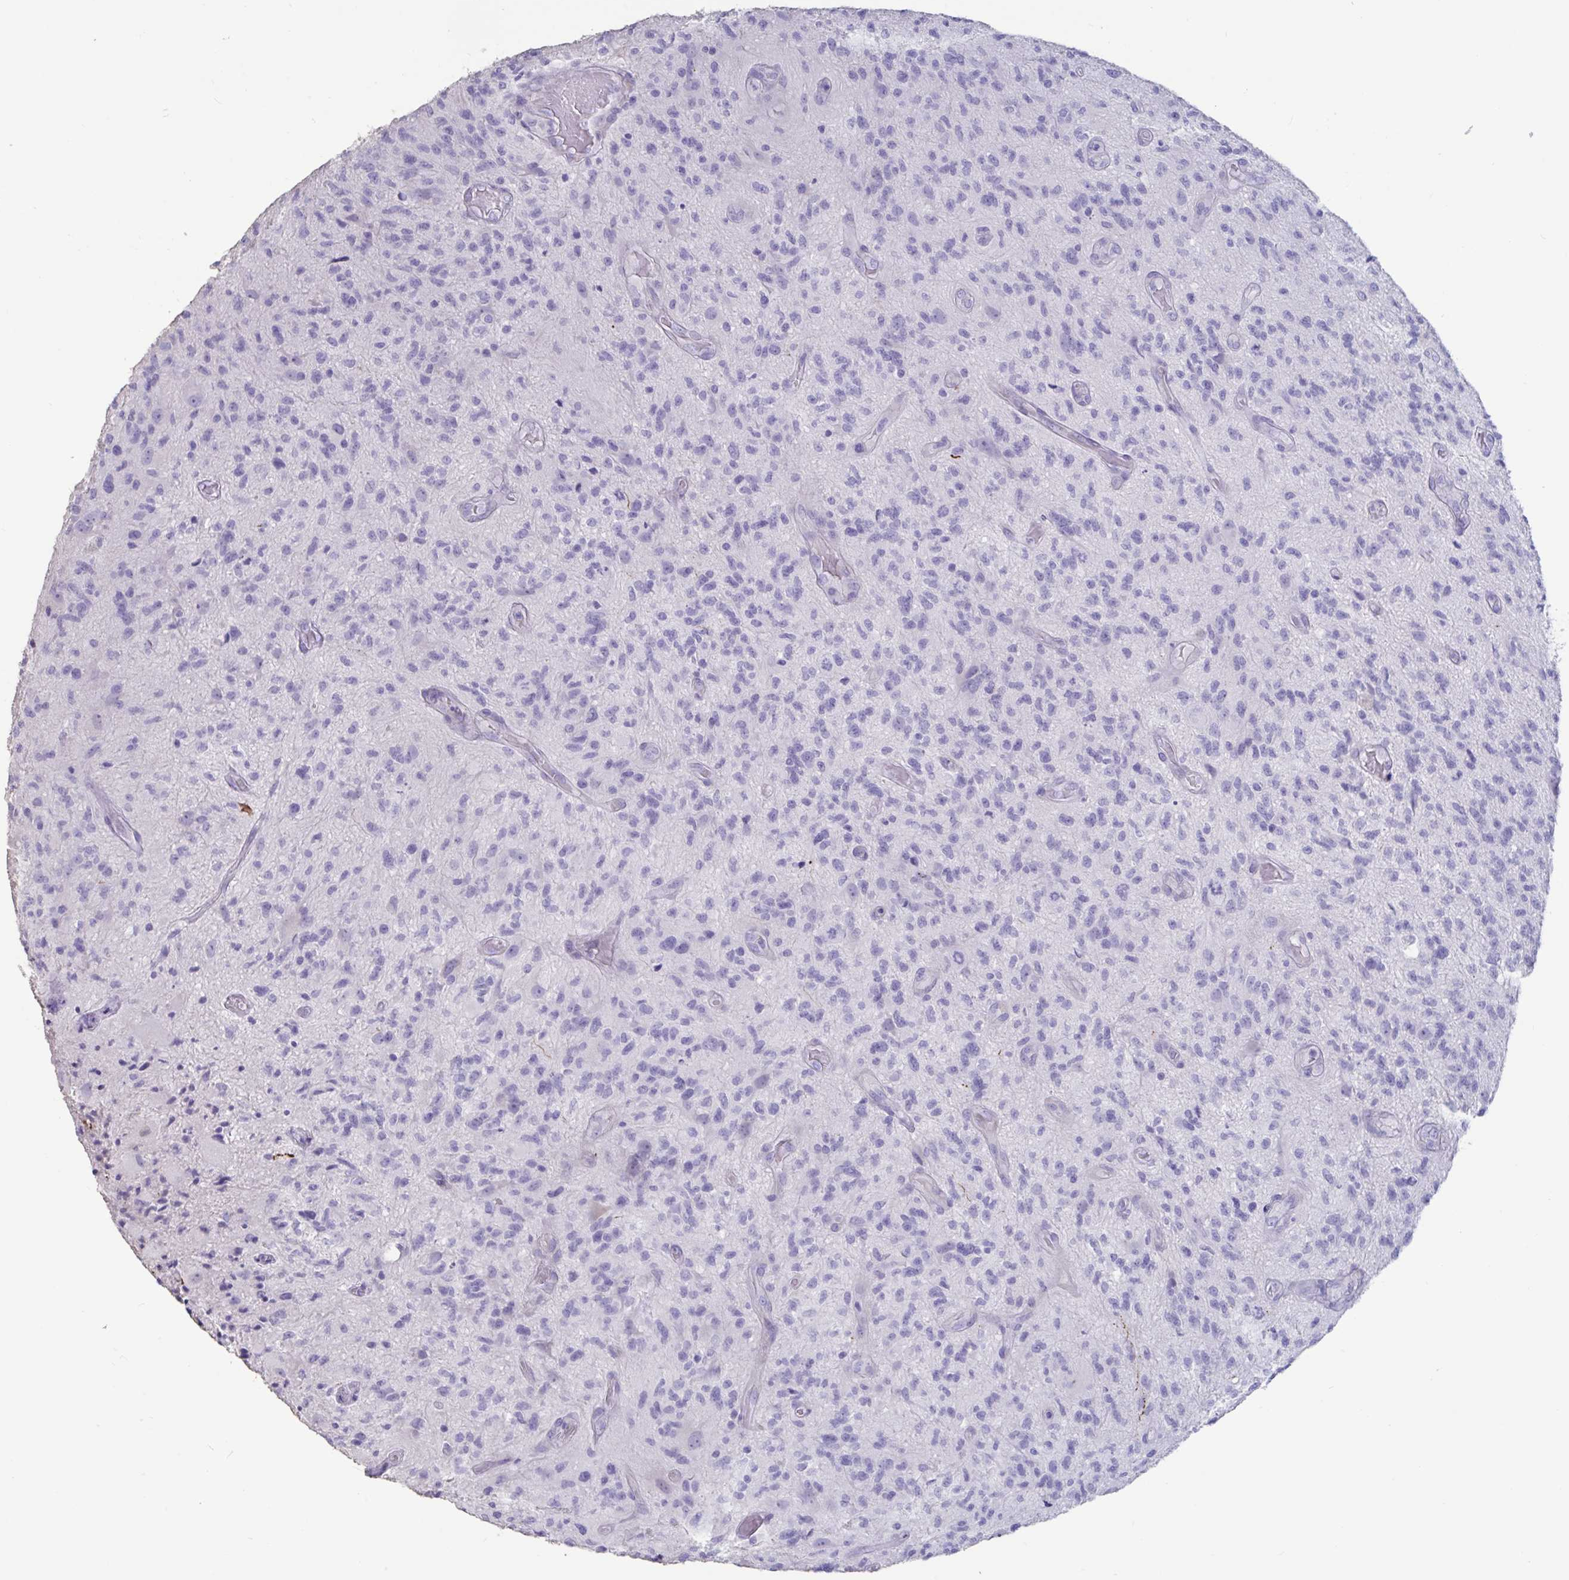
{"staining": {"intensity": "negative", "quantity": "none", "location": "none"}, "tissue": "glioma", "cell_type": "Tumor cells", "image_type": "cancer", "snomed": [{"axis": "morphology", "description": "Glioma, malignant, High grade"}, {"axis": "topography", "description": "Brain"}], "caption": "Tumor cells are negative for protein expression in human glioma. Nuclei are stained in blue.", "gene": "TNNC1", "patient": {"sex": "male", "age": 67}}